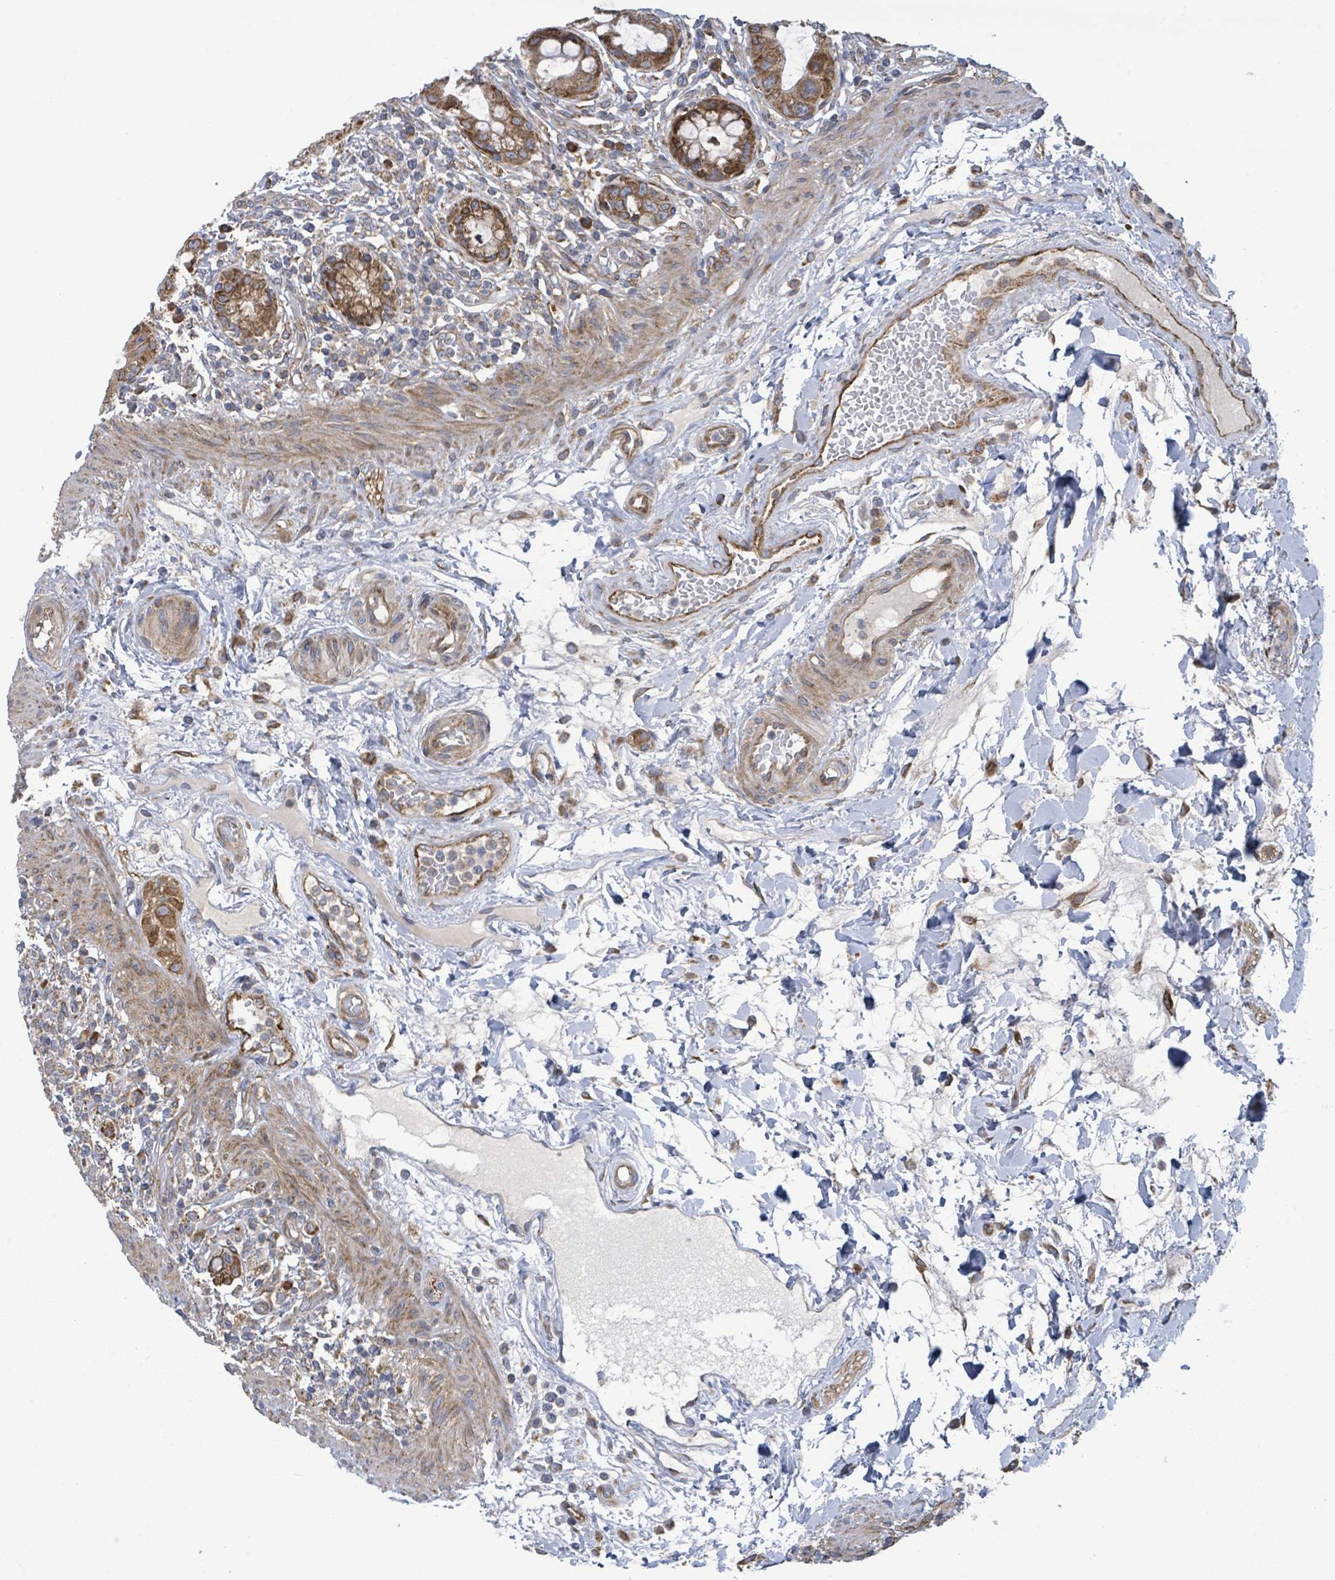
{"staining": {"intensity": "strong", "quantity": ">75%", "location": "cytoplasmic/membranous"}, "tissue": "rectum", "cell_type": "Glandular cells", "image_type": "normal", "snomed": [{"axis": "morphology", "description": "Normal tissue, NOS"}, {"axis": "topography", "description": "Rectum"}], "caption": "Rectum stained with DAB immunohistochemistry reveals high levels of strong cytoplasmic/membranous expression in about >75% of glandular cells.", "gene": "NOMO1", "patient": {"sex": "female", "age": 57}}